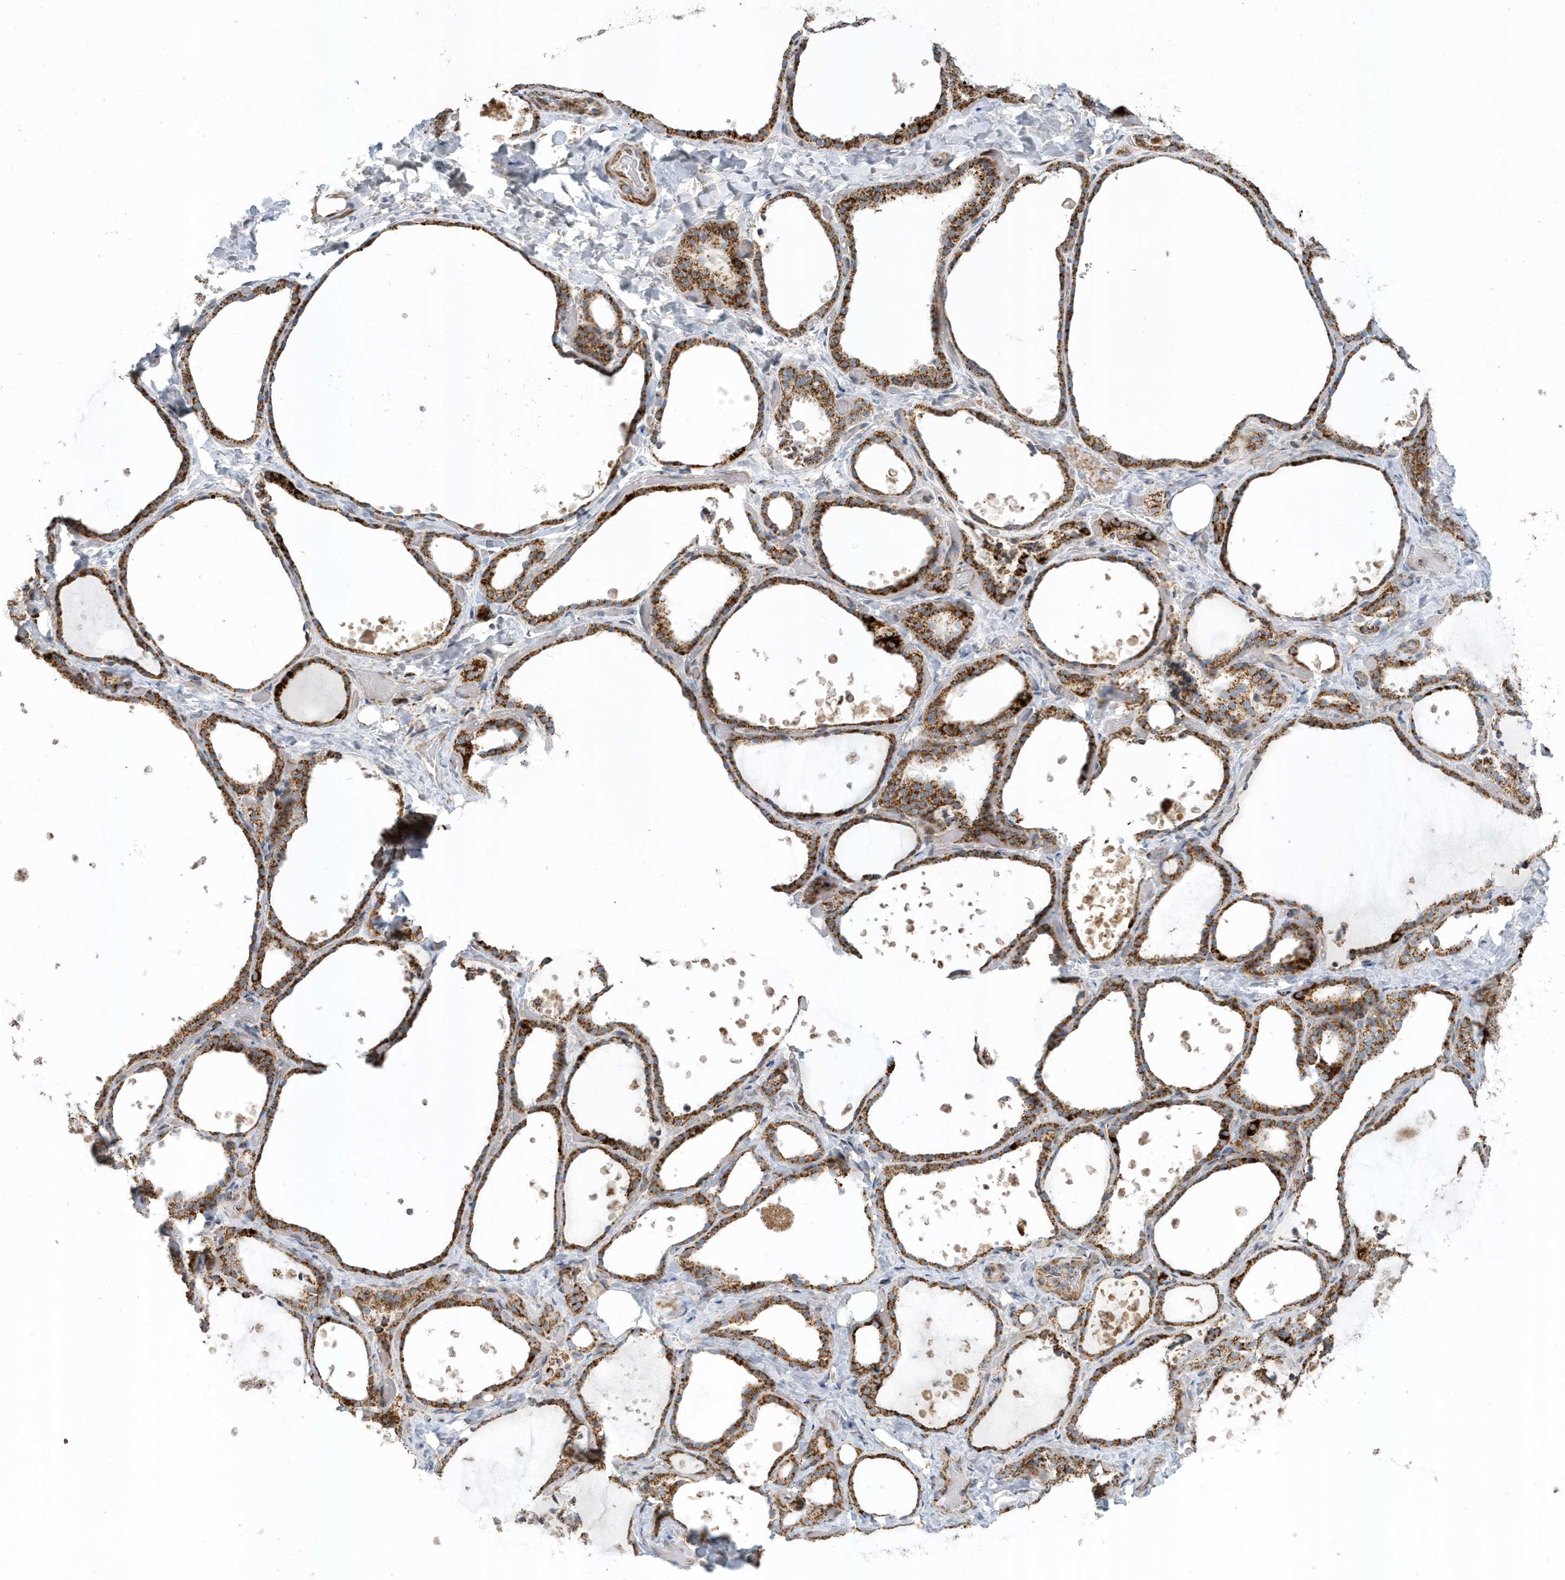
{"staining": {"intensity": "strong", "quantity": ">75%", "location": "cytoplasmic/membranous"}, "tissue": "thyroid gland", "cell_type": "Glandular cells", "image_type": "normal", "snomed": [{"axis": "morphology", "description": "Normal tissue, NOS"}, {"axis": "topography", "description": "Thyroid gland"}], "caption": "Protein expression by immunohistochemistry (IHC) reveals strong cytoplasmic/membranous positivity in approximately >75% of glandular cells in normal thyroid gland.", "gene": "MAN1A1", "patient": {"sex": "female", "age": 44}}